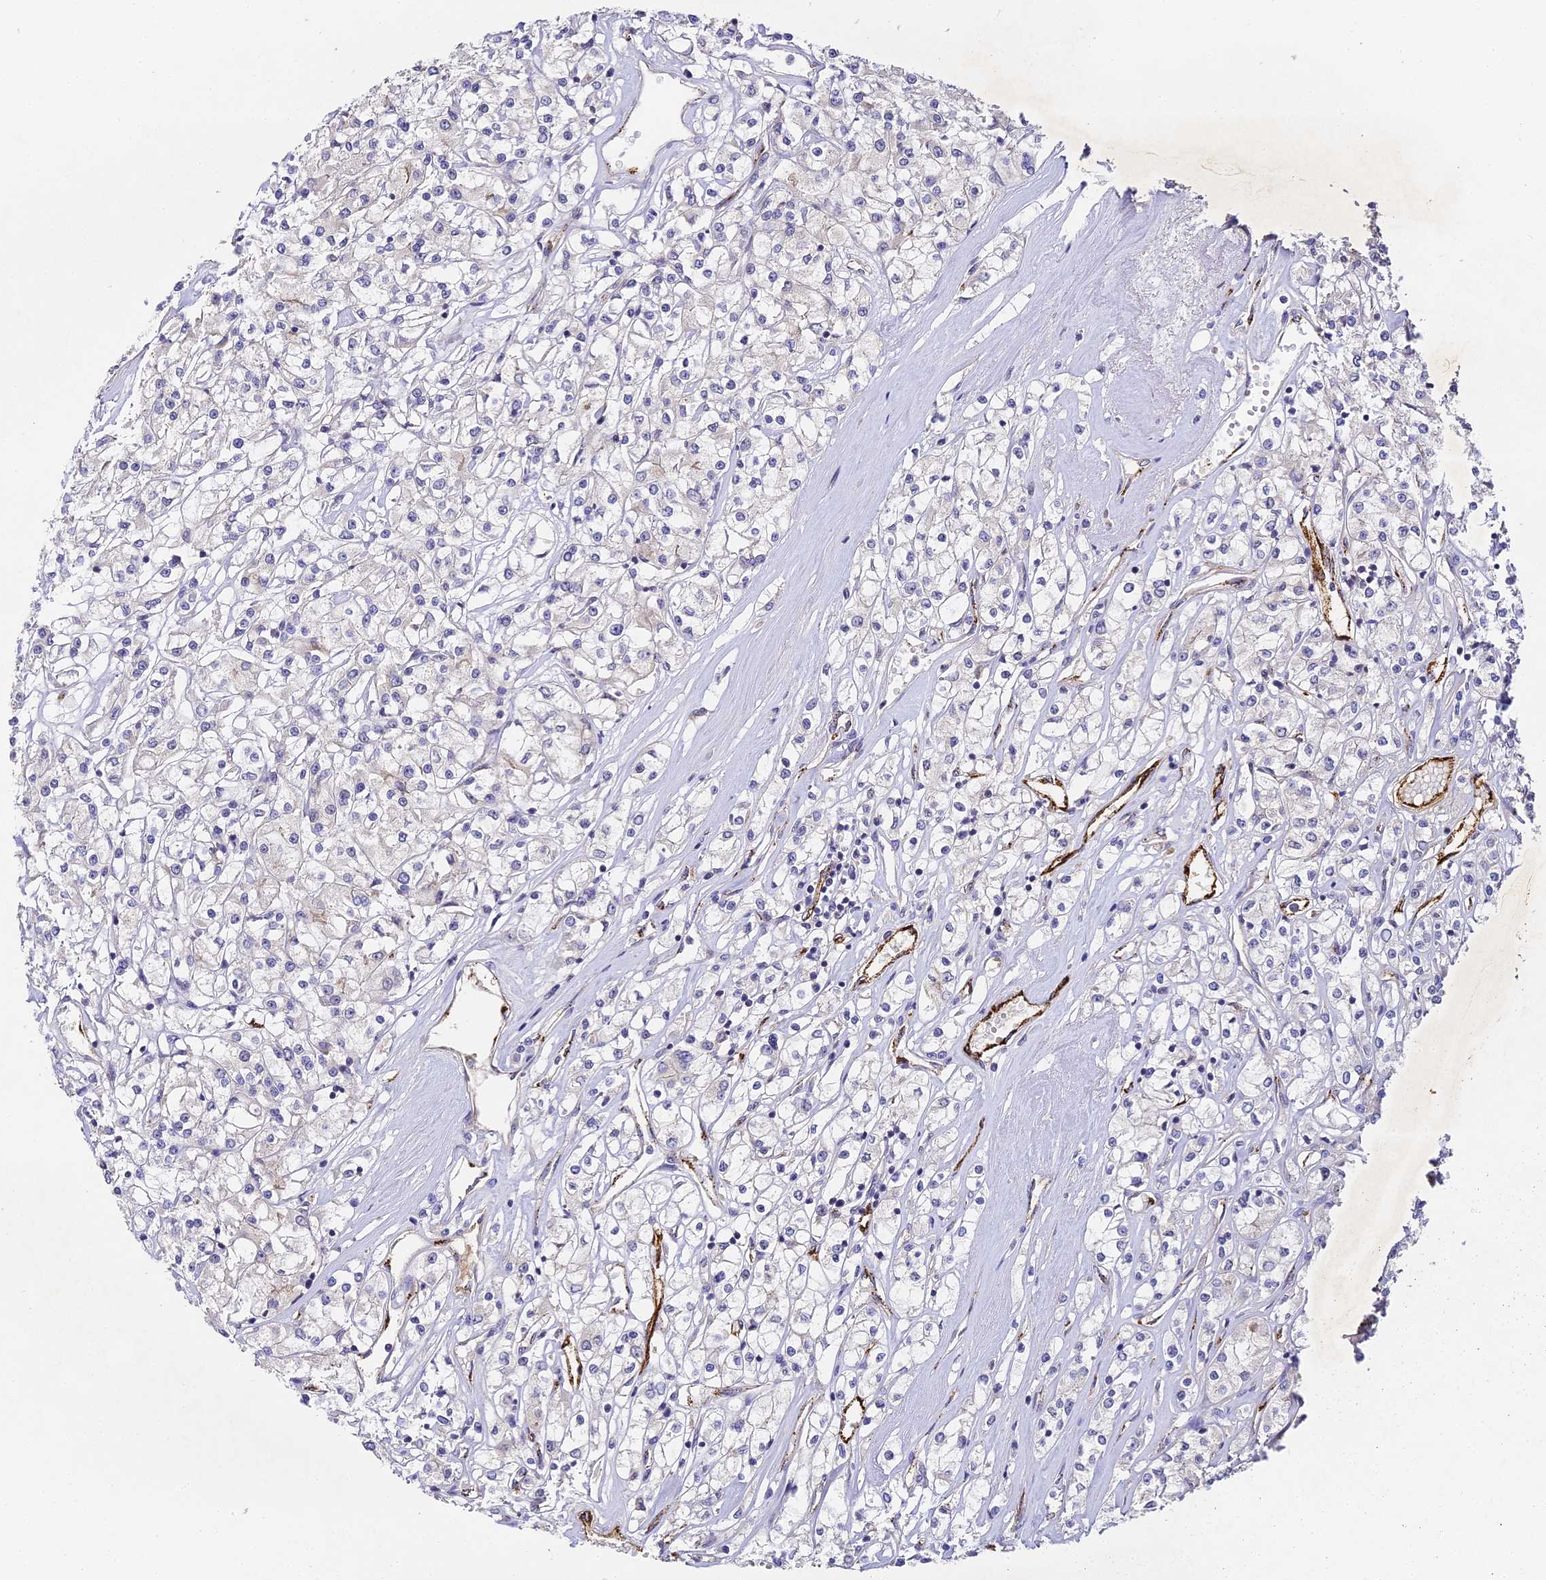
{"staining": {"intensity": "negative", "quantity": "none", "location": "none"}, "tissue": "renal cancer", "cell_type": "Tumor cells", "image_type": "cancer", "snomed": [{"axis": "morphology", "description": "Adenocarcinoma, NOS"}, {"axis": "topography", "description": "Kidney"}], "caption": "This is an IHC image of human adenocarcinoma (renal). There is no expression in tumor cells.", "gene": "DNAAF10", "patient": {"sex": "female", "age": 59}}